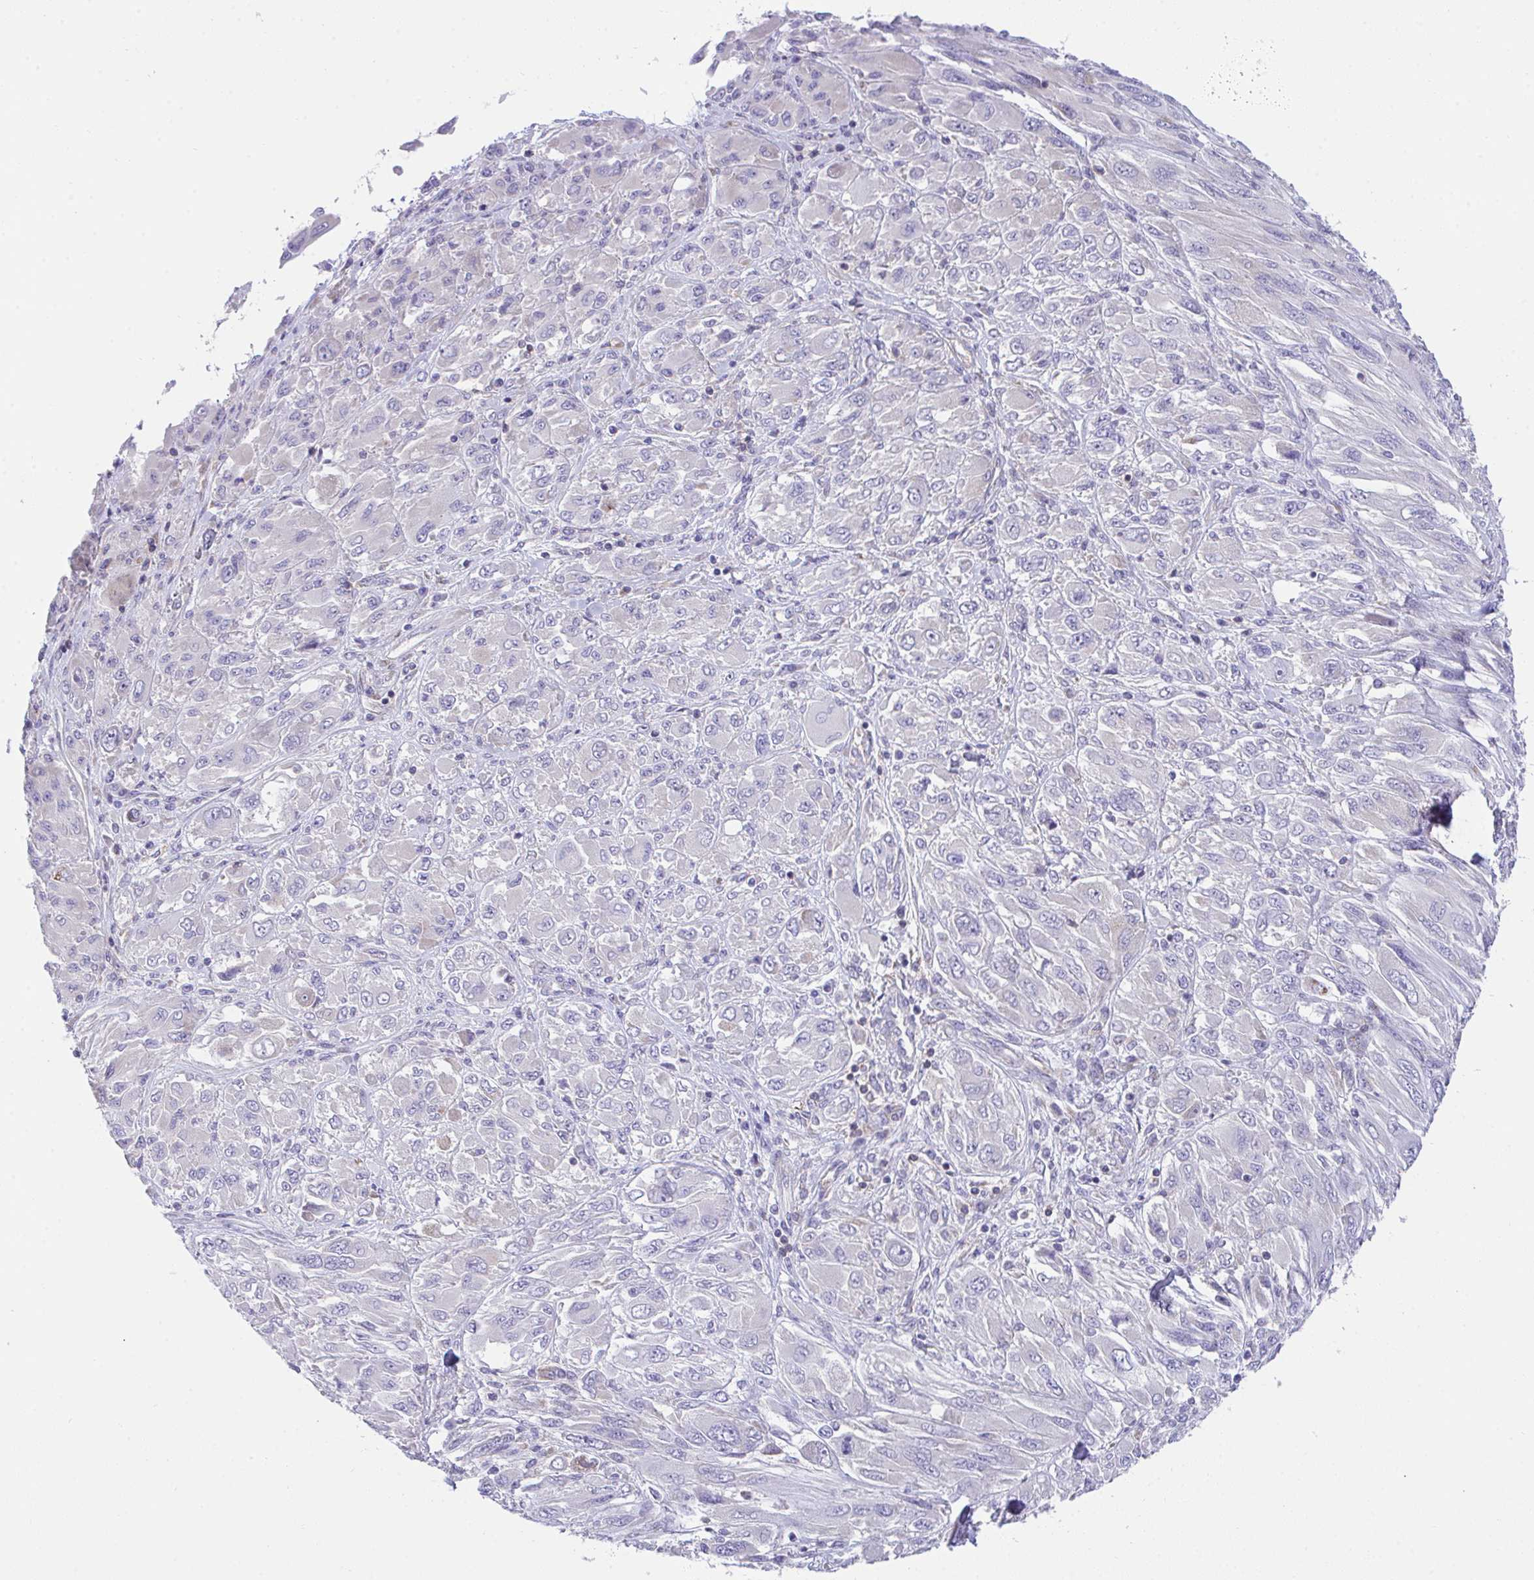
{"staining": {"intensity": "negative", "quantity": "none", "location": "none"}, "tissue": "melanoma", "cell_type": "Tumor cells", "image_type": "cancer", "snomed": [{"axis": "morphology", "description": "Malignant melanoma, NOS"}, {"axis": "topography", "description": "Skin"}], "caption": "This histopathology image is of melanoma stained with immunohistochemistry to label a protein in brown with the nuclei are counter-stained blue. There is no expression in tumor cells.", "gene": "MIA3", "patient": {"sex": "female", "age": 91}}